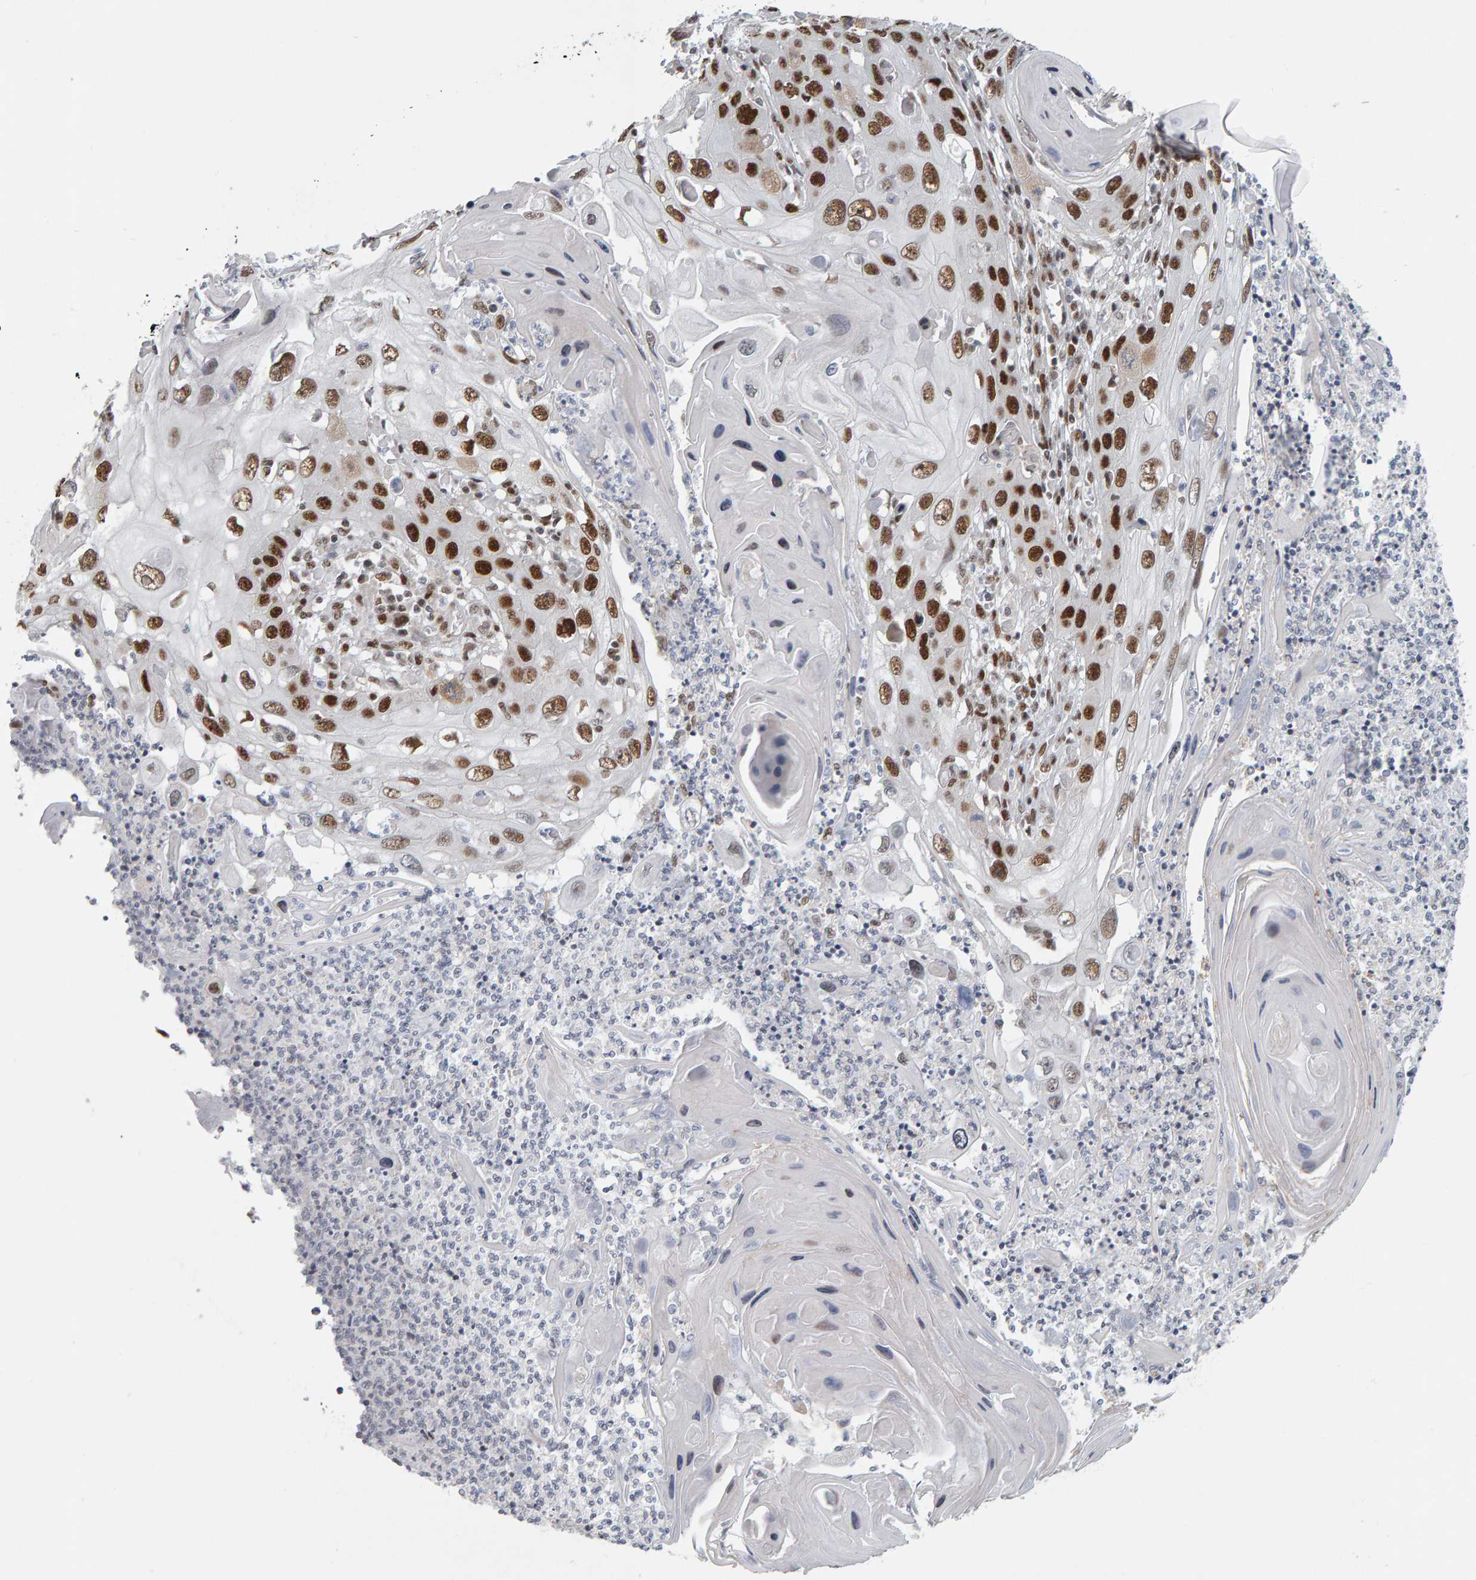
{"staining": {"intensity": "strong", "quantity": ">75%", "location": "nuclear"}, "tissue": "skin cancer", "cell_type": "Tumor cells", "image_type": "cancer", "snomed": [{"axis": "morphology", "description": "Squamous cell carcinoma, NOS"}, {"axis": "topography", "description": "Skin"}], "caption": "Immunohistochemical staining of human skin squamous cell carcinoma displays high levels of strong nuclear positivity in about >75% of tumor cells.", "gene": "ATF7IP", "patient": {"sex": "male", "age": 55}}